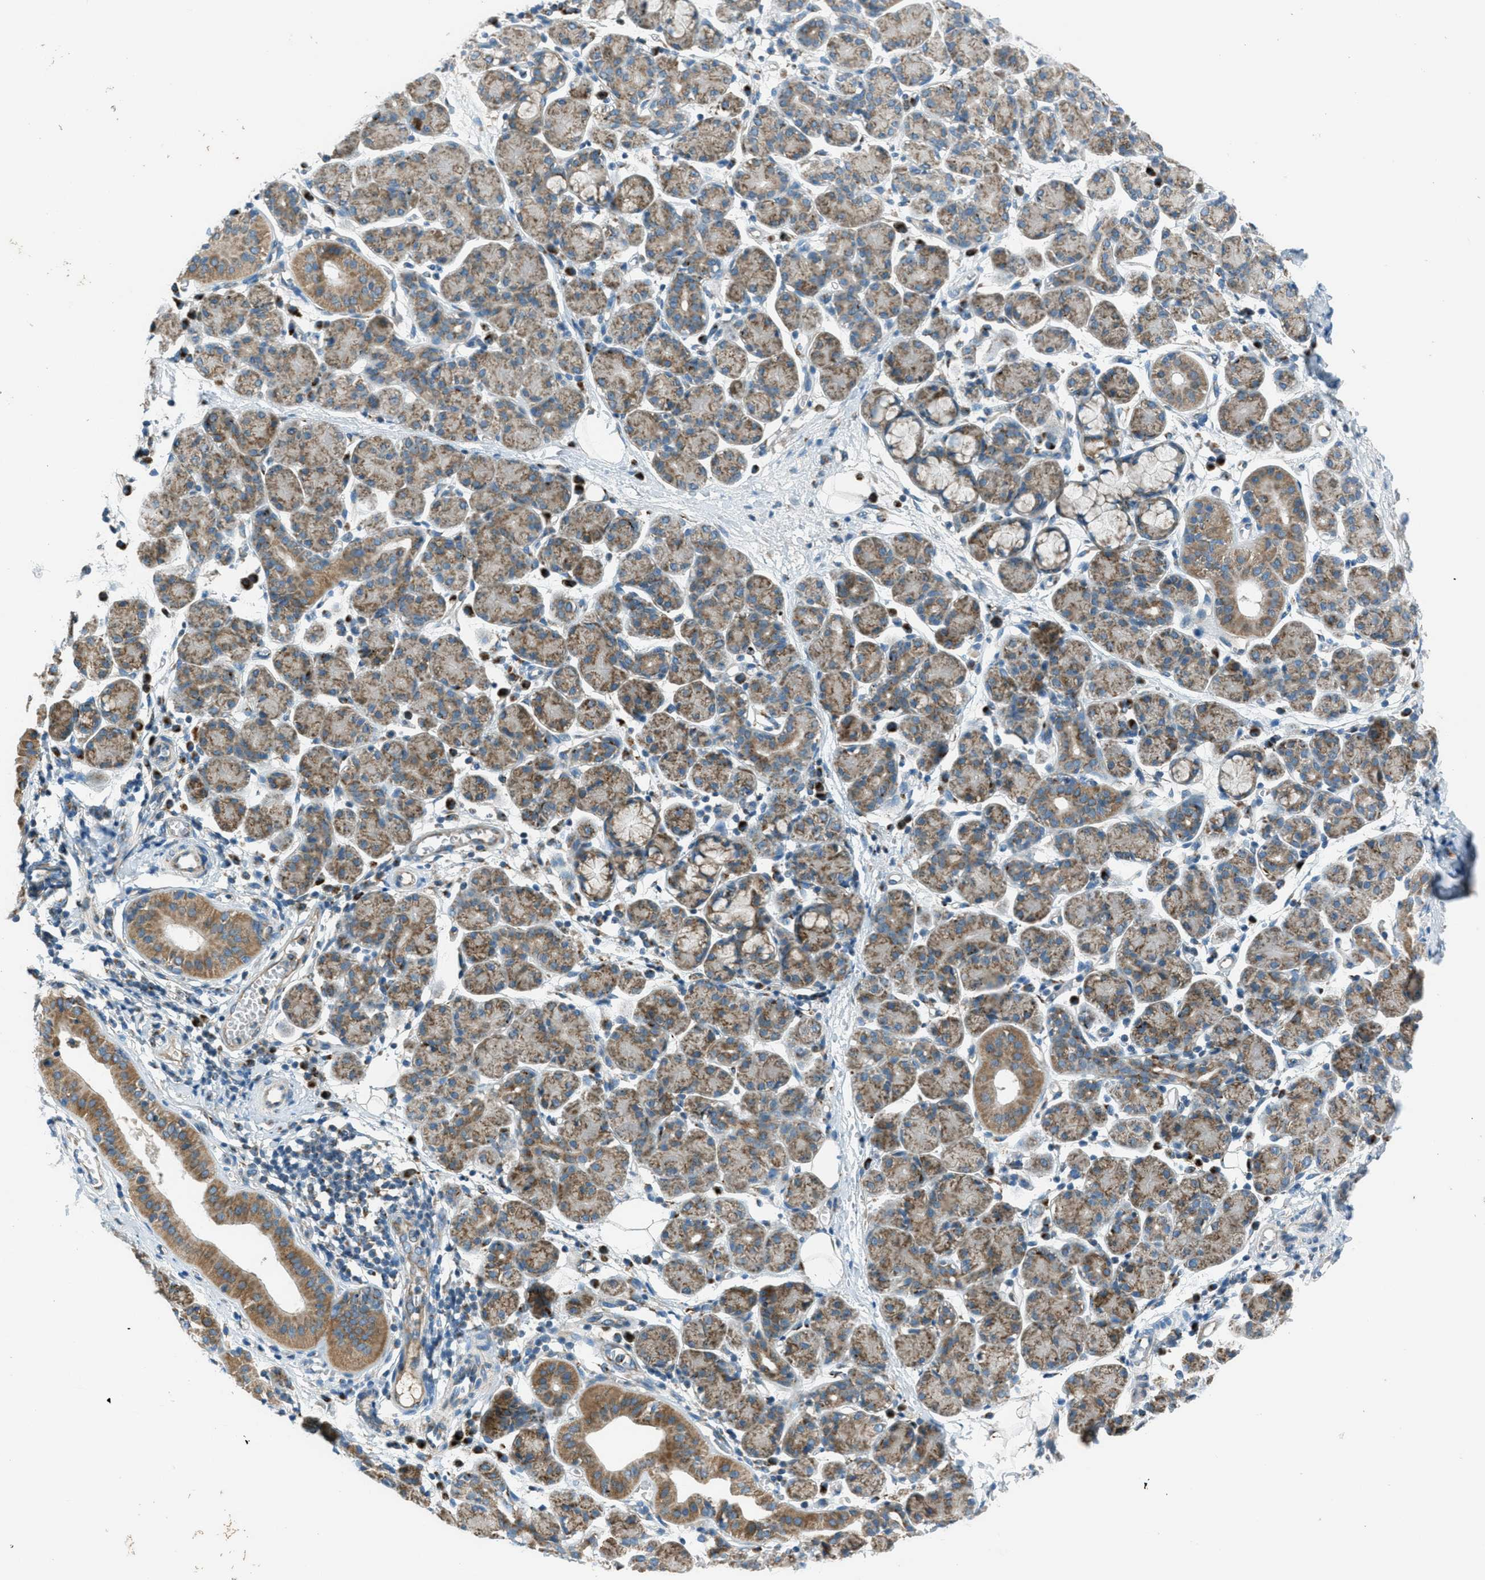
{"staining": {"intensity": "moderate", "quantity": "25%-75%", "location": "cytoplasmic/membranous"}, "tissue": "salivary gland", "cell_type": "Glandular cells", "image_type": "normal", "snomed": [{"axis": "morphology", "description": "Normal tissue, NOS"}, {"axis": "morphology", "description": "Inflammation, NOS"}, {"axis": "topography", "description": "Lymph node"}, {"axis": "topography", "description": "Salivary gland"}], "caption": "This is a histology image of IHC staining of unremarkable salivary gland, which shows moderate staining in the cytoplasmic/membranous of glandular cells.", "gene": "BCKDK", "patient": {"sex": "male", "age": 3}}